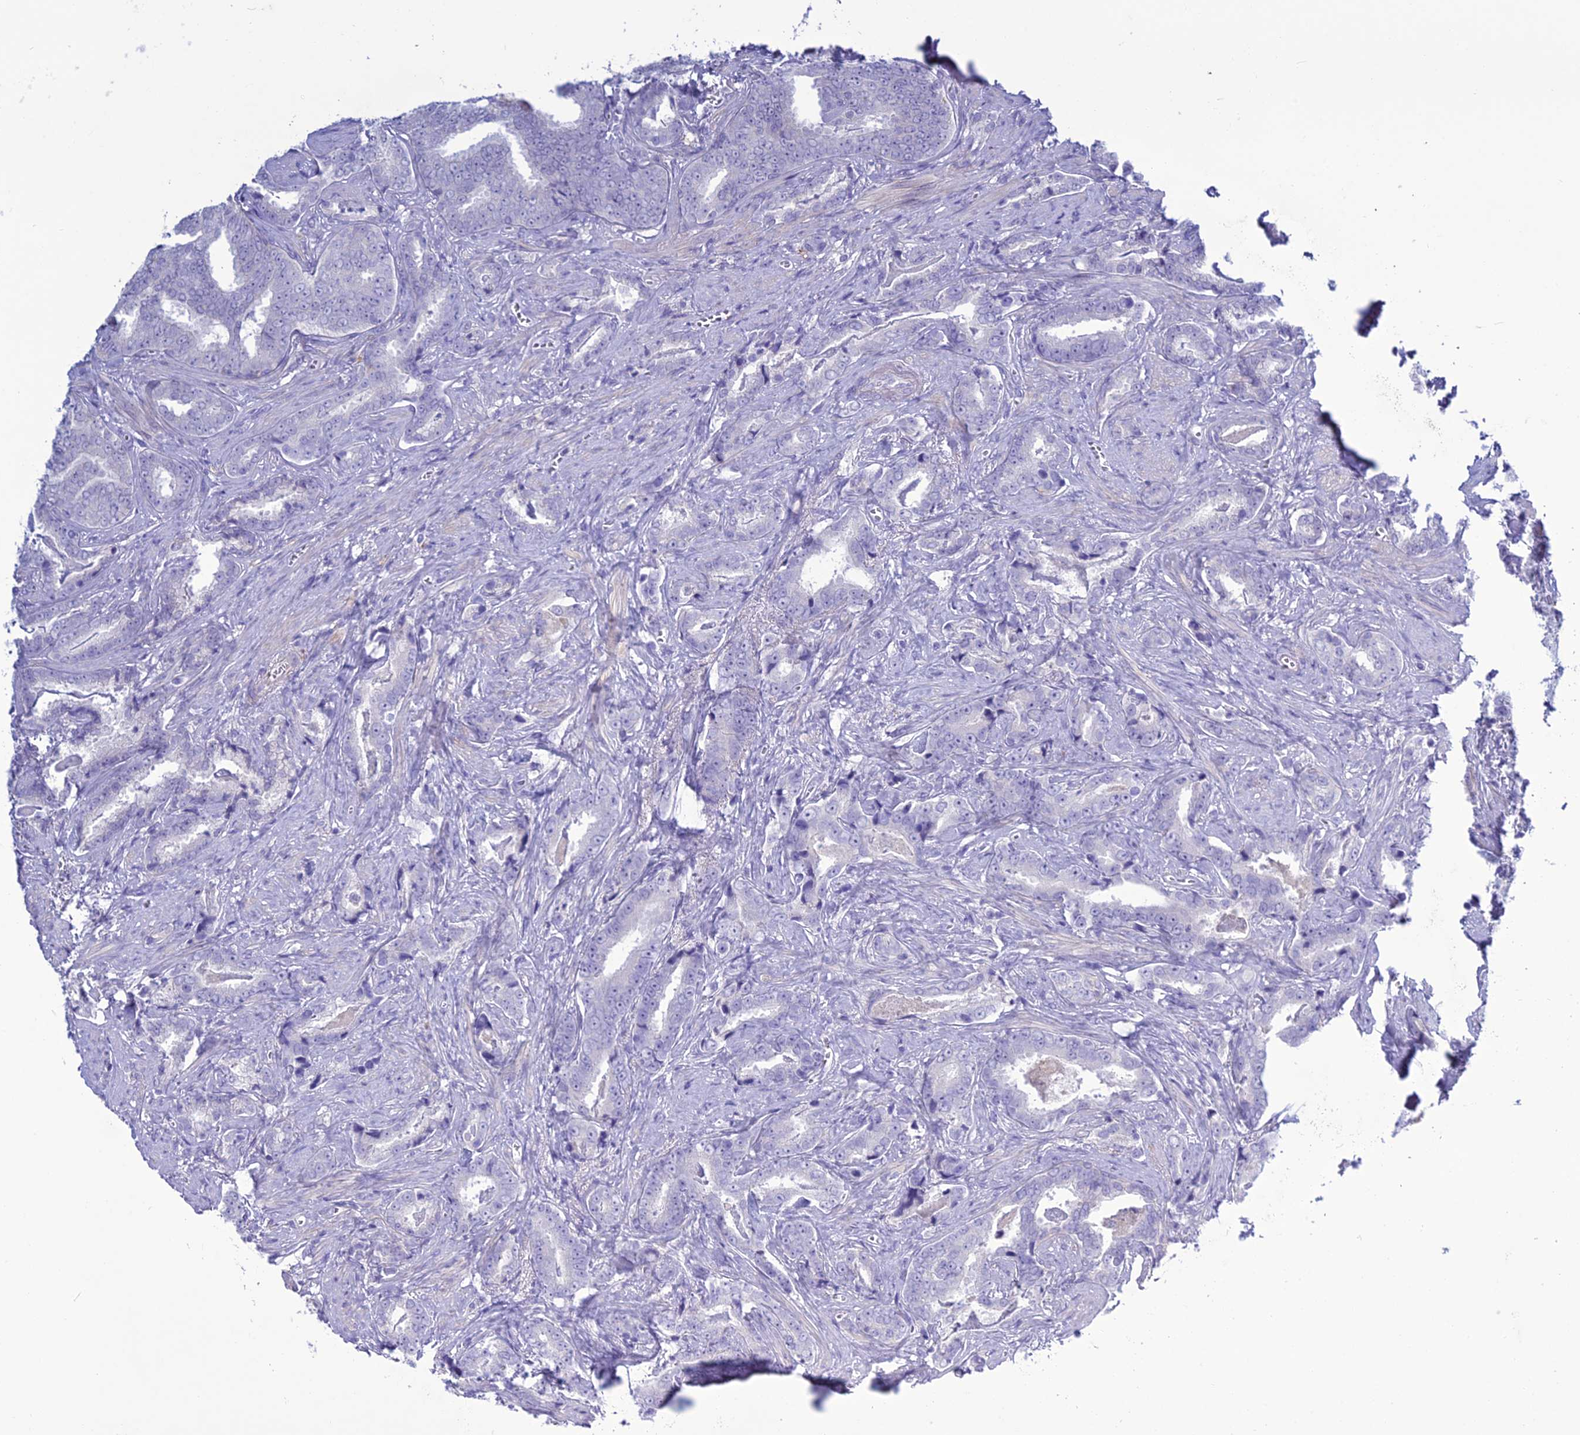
{"staining": {"intensity": "negative", "quantity": "none", "location": "none"}, "tissue": "prostate cancer", "cell_type": "Tumor cells", "image_type": "cancer", "snomed": [{"axis": "morphology", "description": "Adenocarcinoma, High grade"}, {"axis": "topography", "description": "Prostate"}], "caption": "The histopathology image displays no staining of tumor cells in prostate cancer (adenocarcinoma (high-grade)).", "gene": "CLEC2L", "patient": {"sex": "male", "age": 67}}